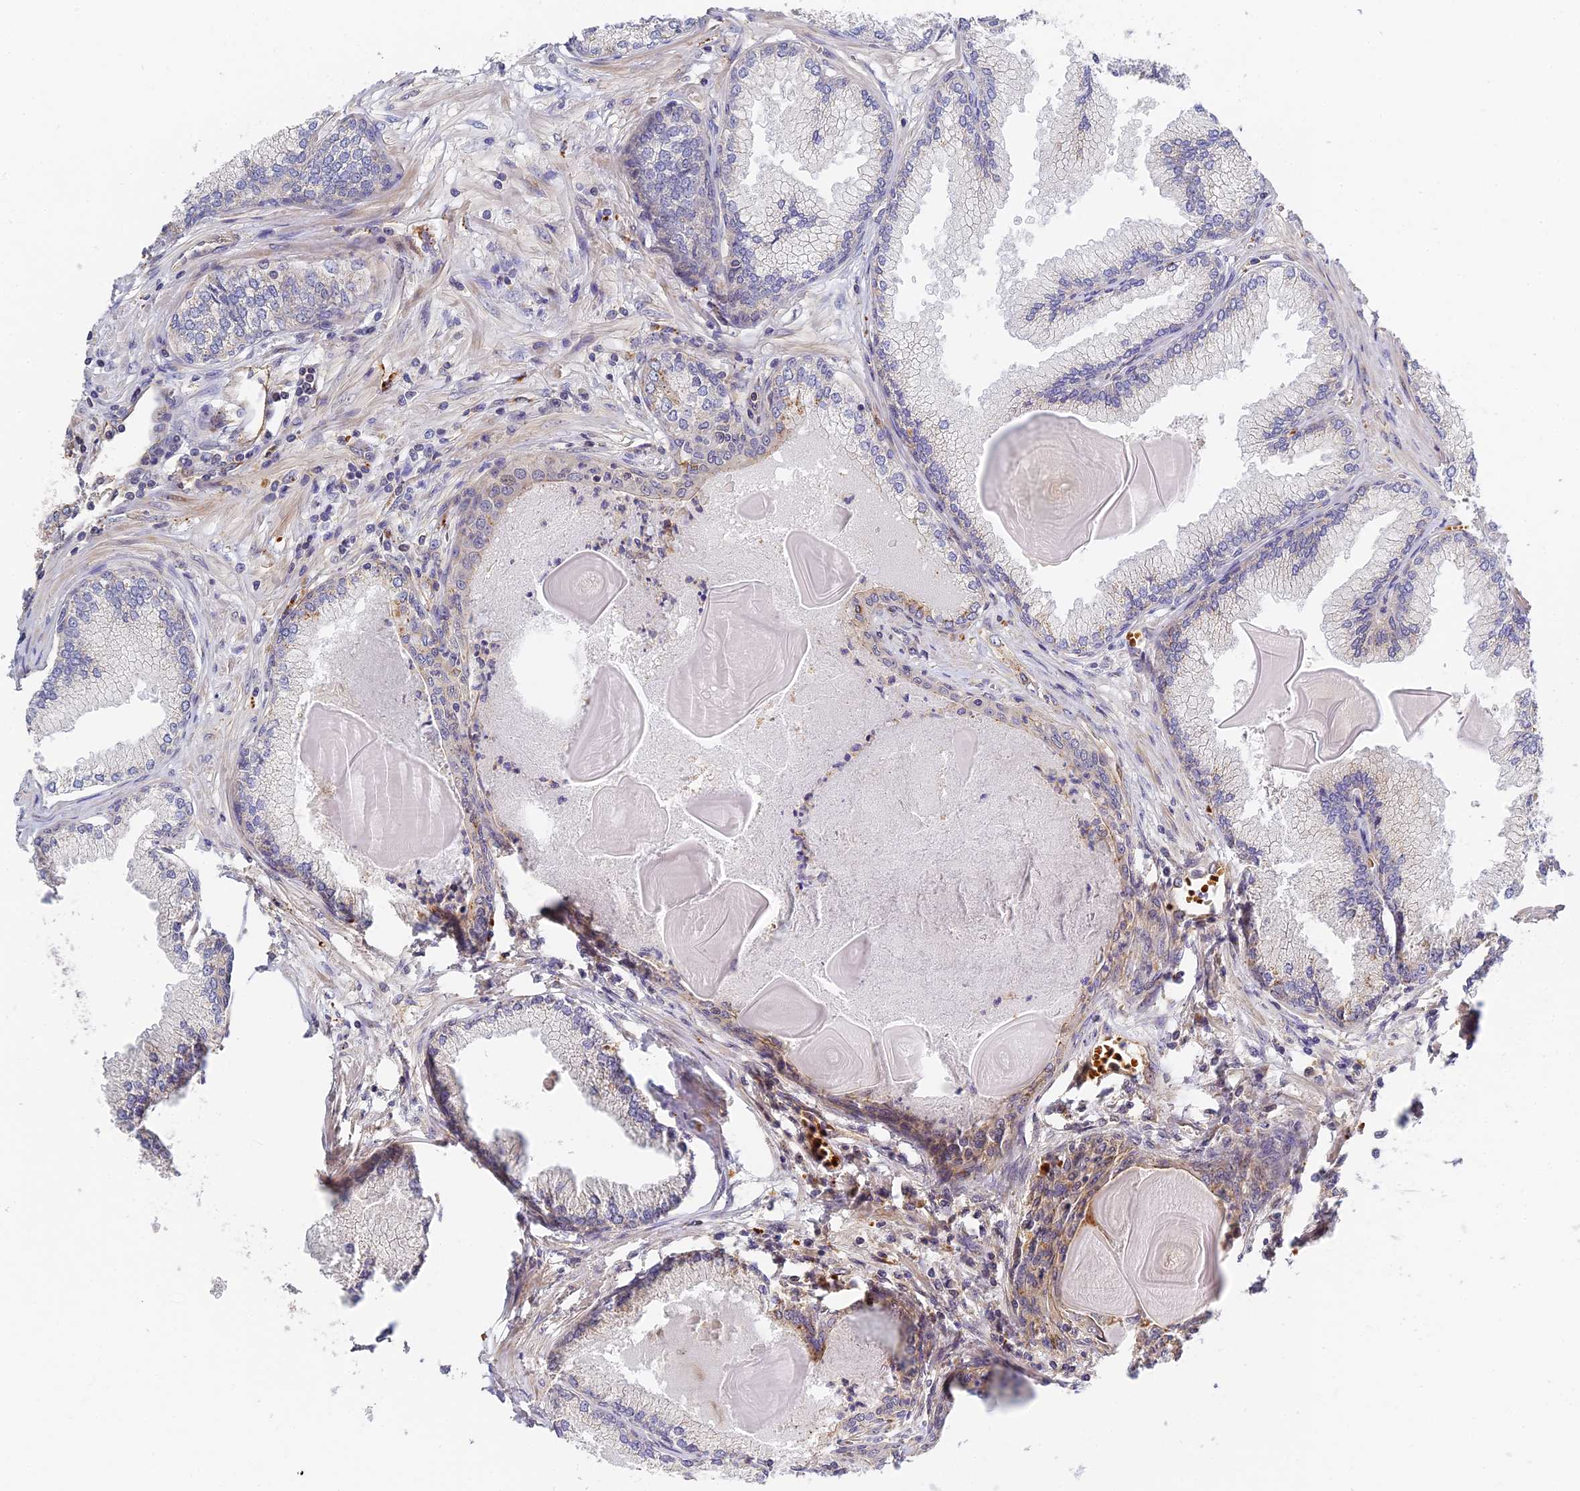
{"staining": {"intensity": "weak", "quantity": "<25%", "location": "cytoplasmic/membranous"}, "tissue": "prostate cancer", "cell_type": "Tumor cells", "image_type": "cancer", "snomed": [{"axis": "morphology", "description": "Adenocarcinoma, High grade"}, {"axis": "topography", "description": "Prostate"}], "caption": "Immunohistochemistry photomicrograph of prostate cancer (high-grade adenocarcinoma) stained for a protein (brown), which shows no staining in tumor cells. (Brightfield microscopy of DAB immunohistochemistry (IHC) at high magnification).", "gene": "MISP3", "patient": {"sex": "male", "age": 74}}